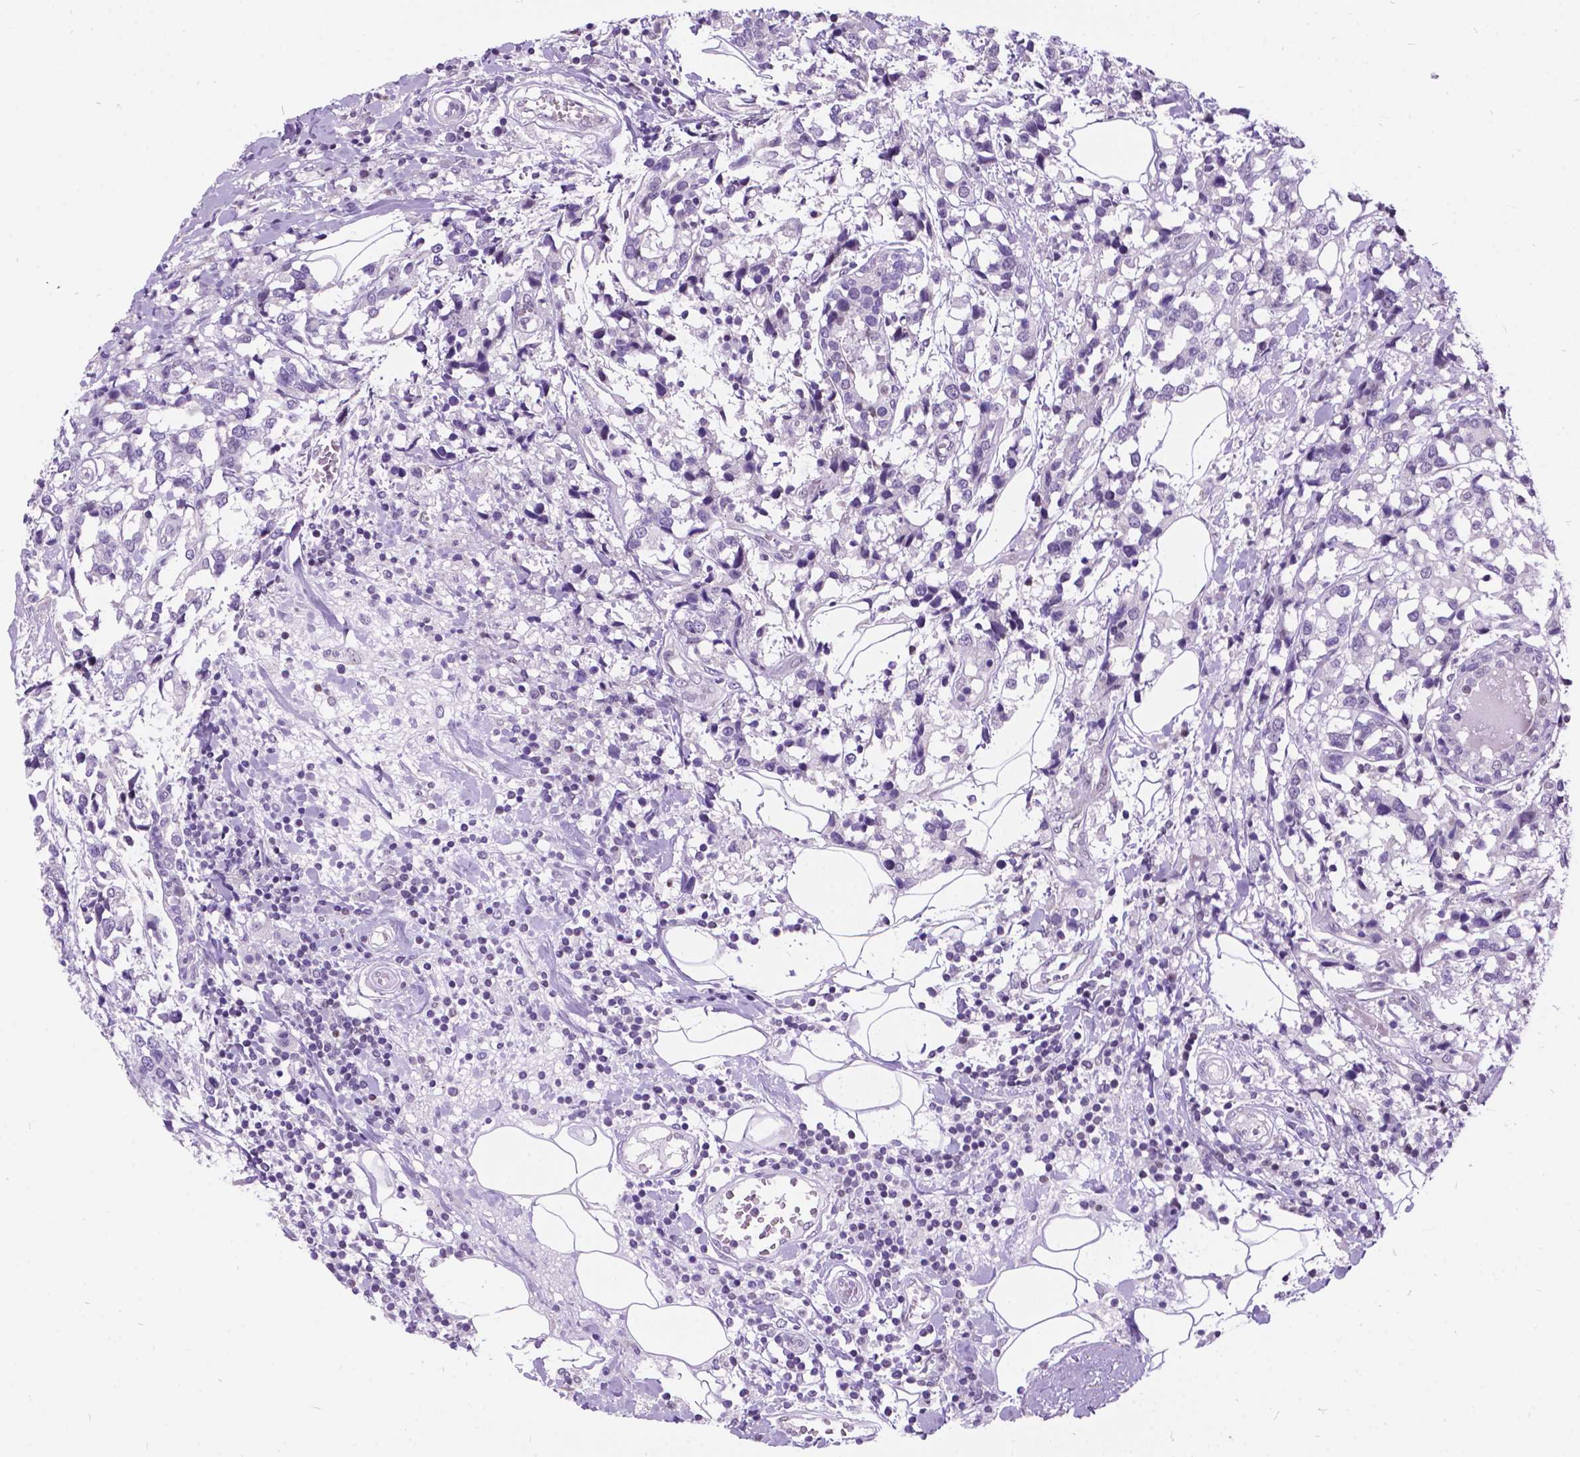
{"staining": {"intensity": "negative", "quantity": "none", "location": "none"}, "tissue": "breast cancer", "cell_type": "Tumor cells", "image_type": "cancer", "snomed": [{"axis": "morphology", "description": "Lobular carcinoma"}, {"axis": "topography", "description": "Breast"}], "caption": "Human breast lobular carcinoma stained for a protein using immunohistochemistry shows no positivity in tumor cells.", "gene": "DPF3", "patient": {"sex": "female", "age": 59}}